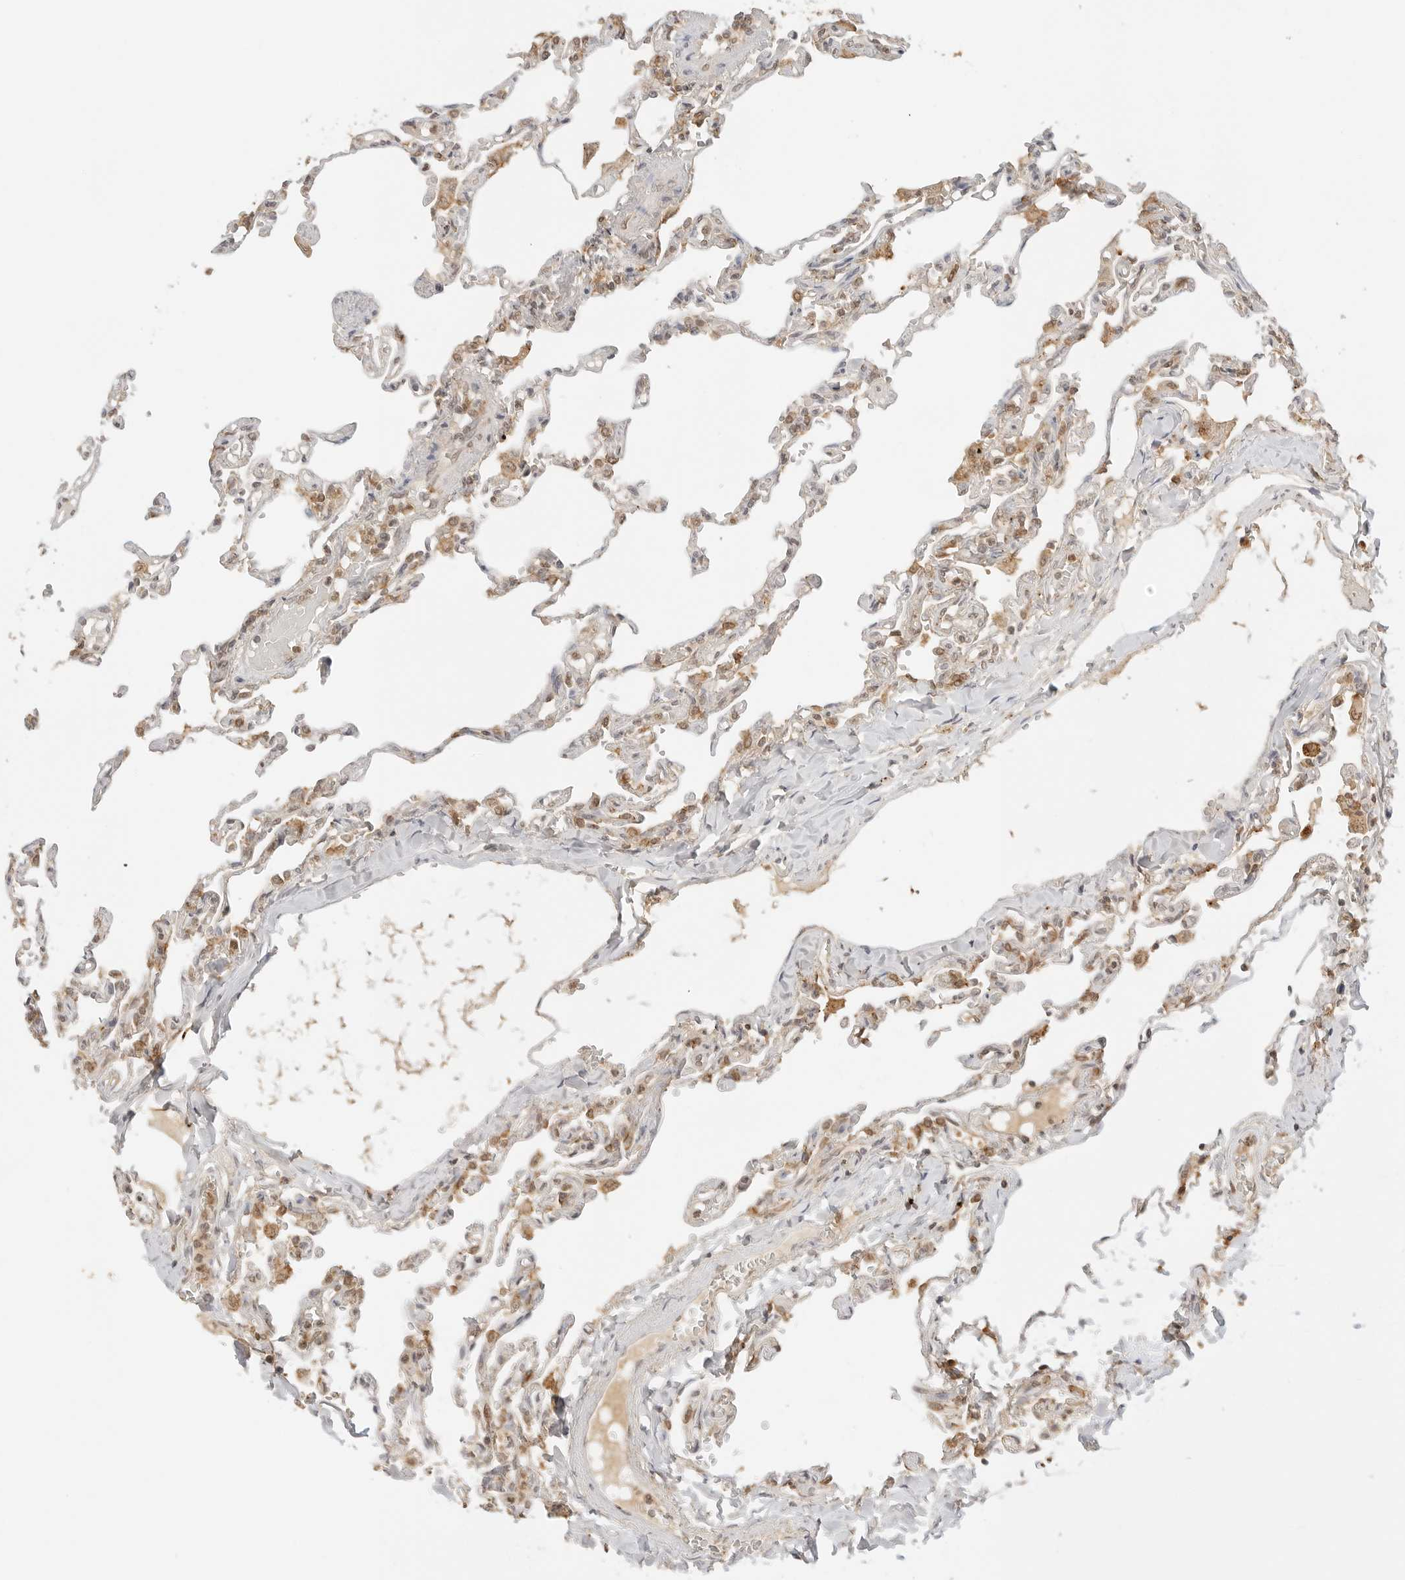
{"staining": {"intensity": "moderate", "quantity": "25%-75%", "location": "cytoplasmic/membranous"}, "tissue": "lung", "cell_type": "Alveolar cells", "image_type": "normal", "snomed": [{"axis": "morphology", "description": "Normal tissue, NOS"}, {"axis": "topography", "description": "Lung"}], "caption": "A micrograph of lung stained for a protein shows moderate cytoplasmic/membranous brown staining in alveolar cells. Using DAB (3,3'-diaminobenzidine) (brown) and hematoxylin (blue) stains, captured at high magnification using brightfield microscopy.", "gene": "EPHA1", "patient": {"sex": "male", "age": 21}}